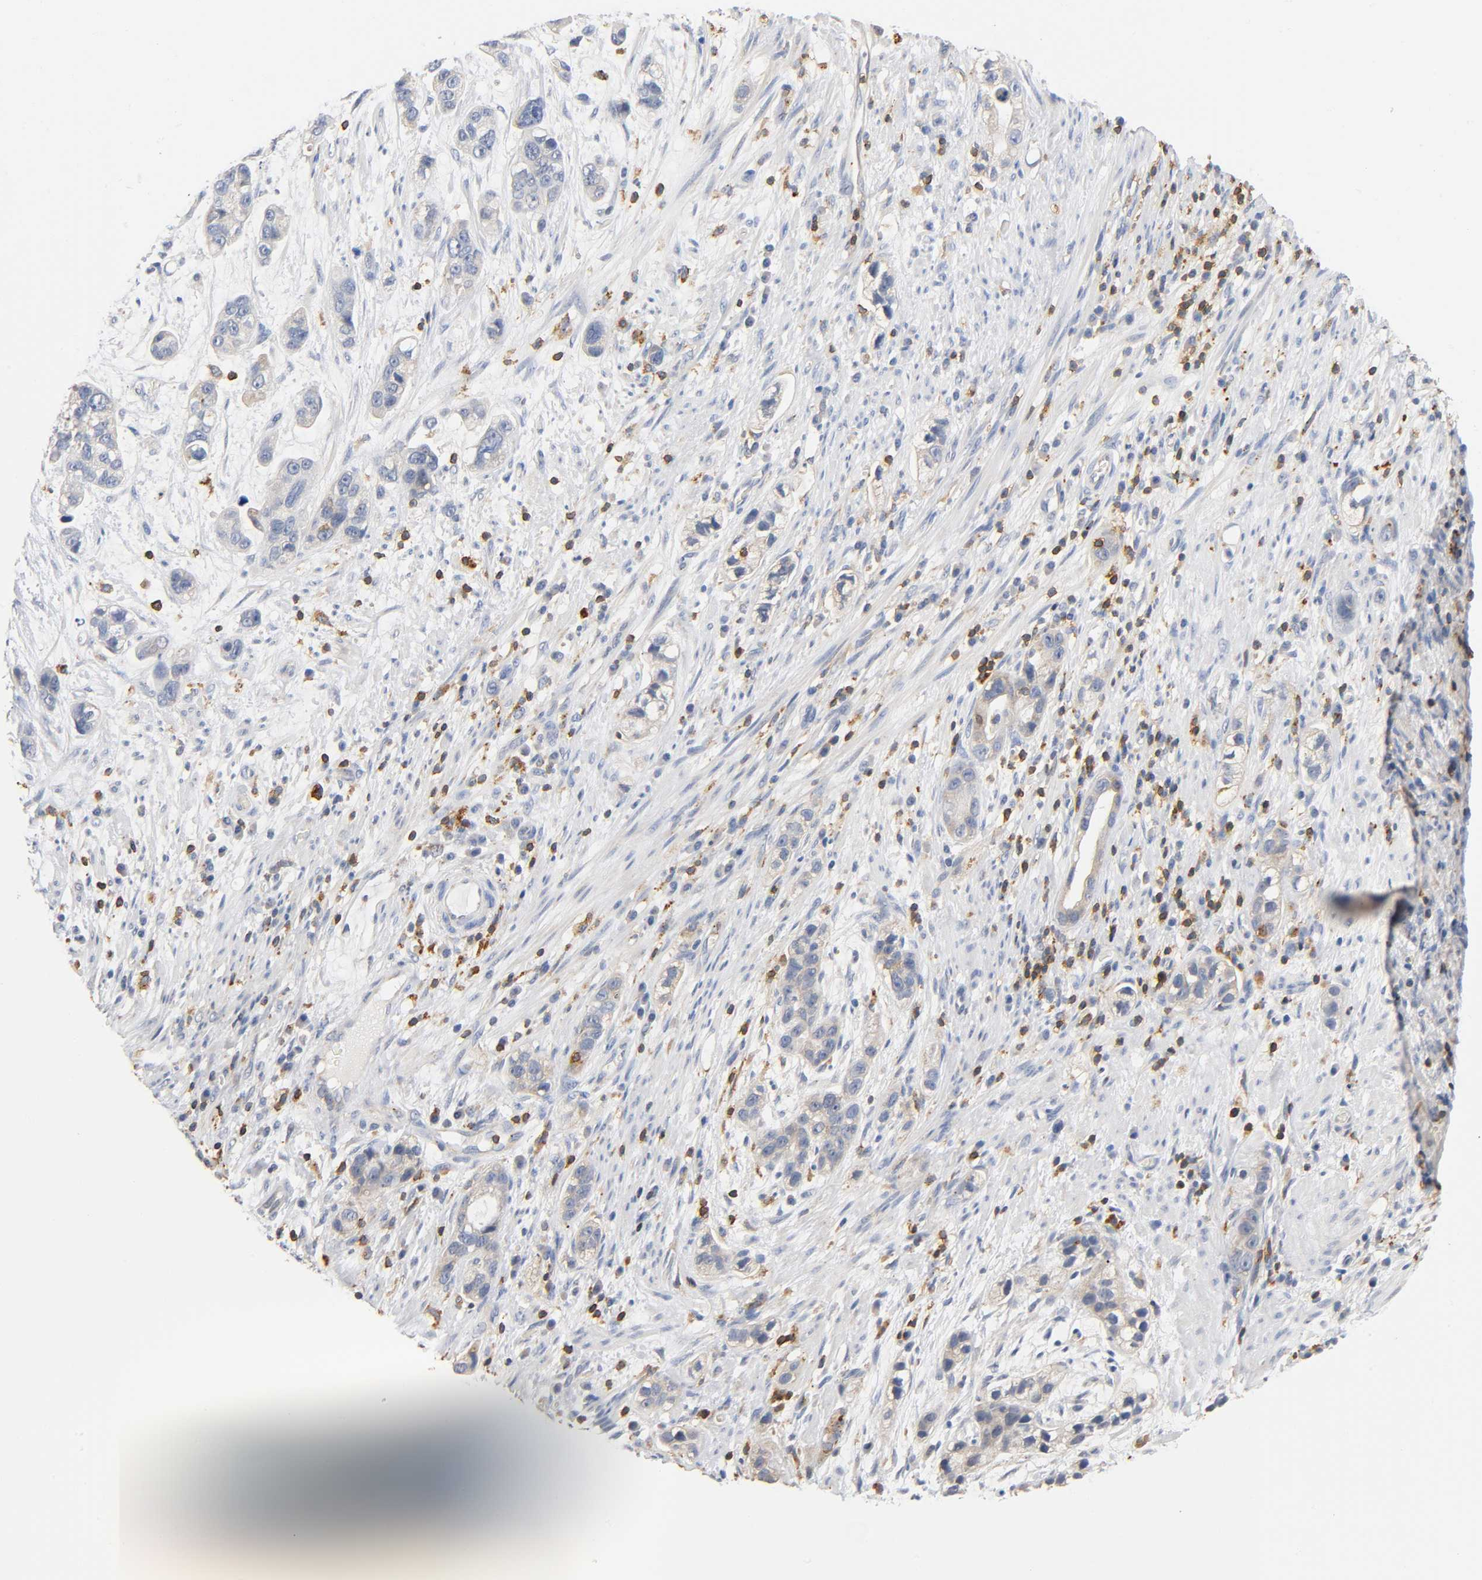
{"staining": {"intensity": "weak", "quantity": "25%-75%", "location": "cytoplasmic/membranous"}, "tissue": "stomach cancer", "cell_type": "Tumor cells", "image_type": "cancer", "snomed": [{"axis": "morphology", "description": "Adenocarcinoma, NOS"}, {"axis": "topography", "description": "Stomach, lower"}], "caption": "There is low levels of weak cytoplasmic/membranous positivity in tumor cells of adenocarcinoma (stomach), as demonstrated by immunohistochemical staining (brown color).", "gene": "UCKL1", "patient": {"sex": "female", "age": 93}}